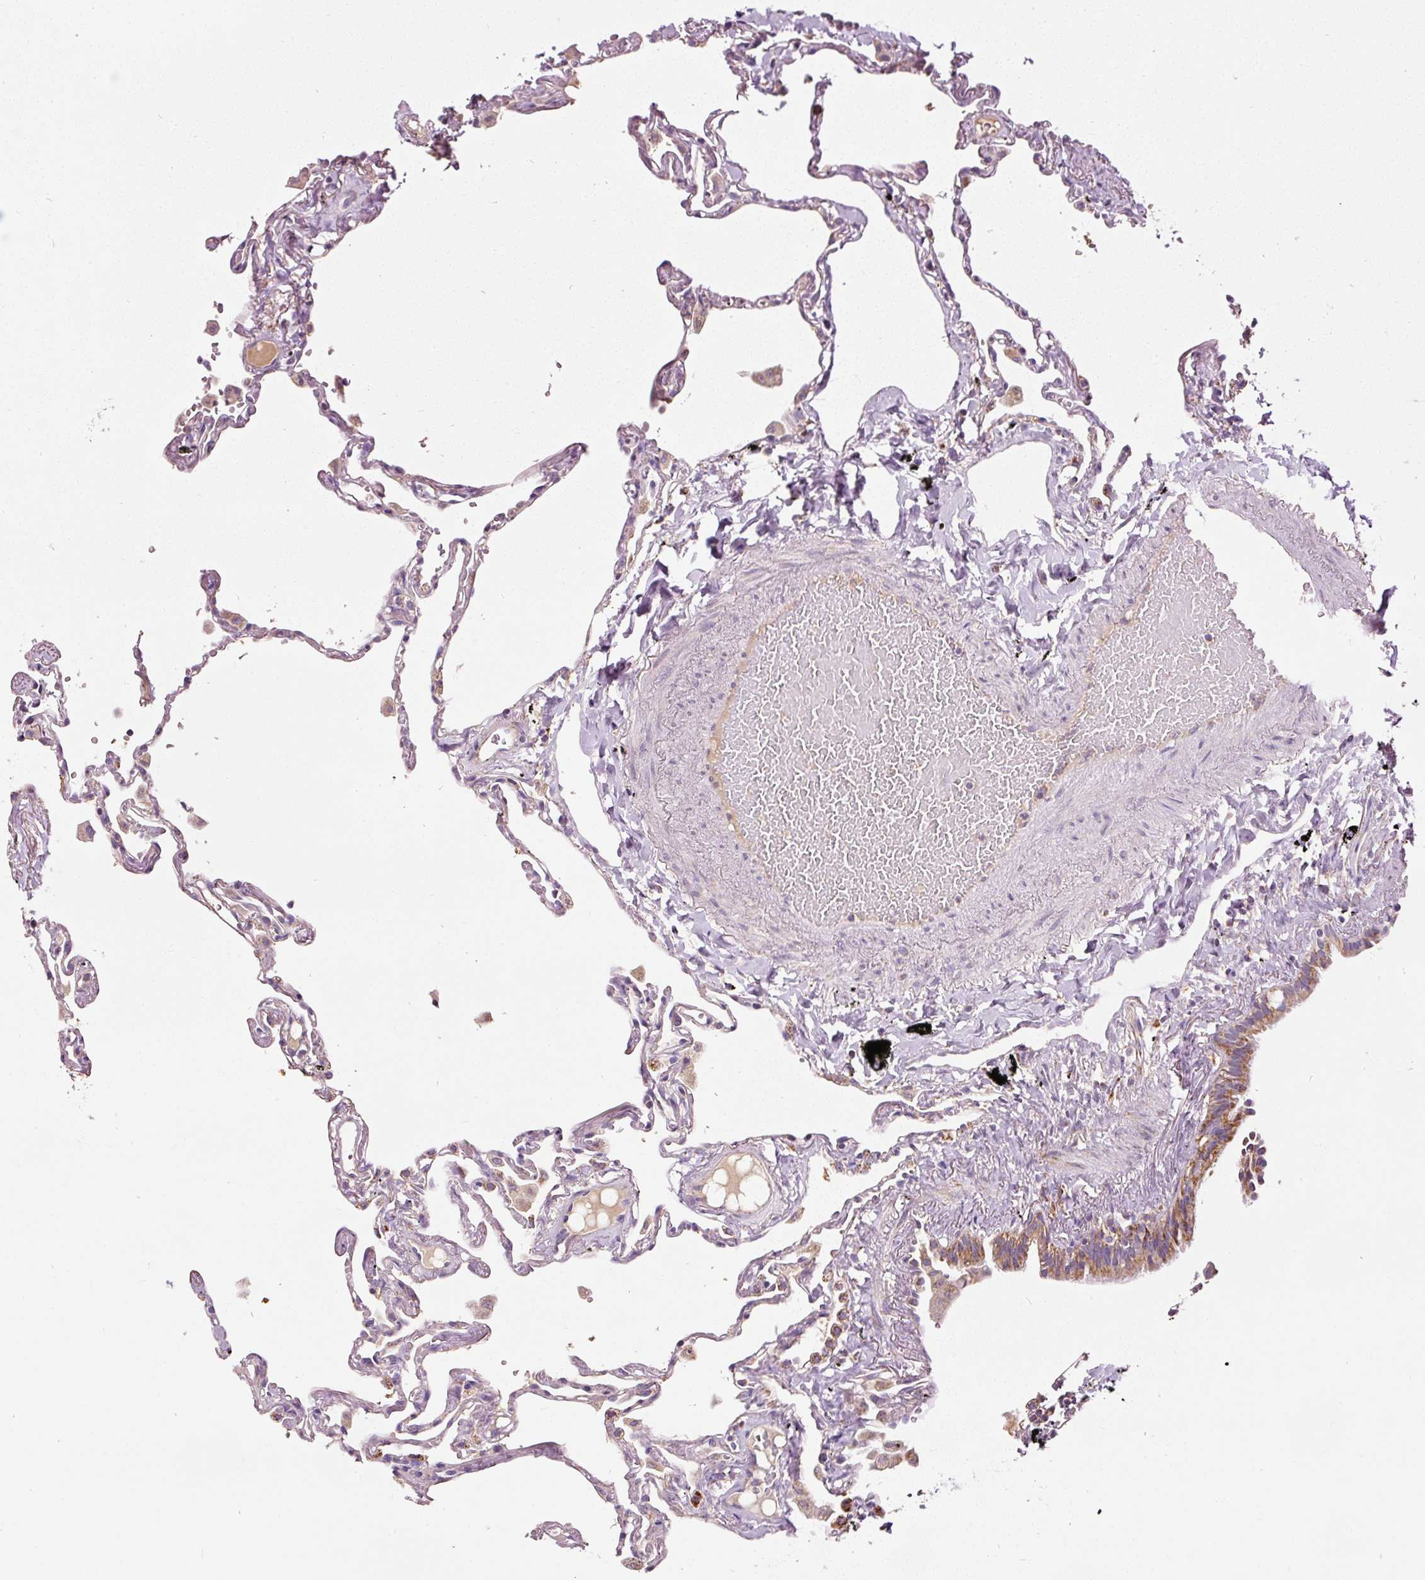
{"staining": {"intensity": "weak", "quantity": "<25%", "location": "cytoplasmic/membranous"}, "tissue": "lung", "cell_type": "Alveolar cells", "image_type": "normal", "snomed": [{"axis": "morphology", "description": "Normal tissue, NOS"}, {"axis": "topography", "description": "Lung"}], "caption": "Alveolar cells are negative for brown protein staining in normal lung. (DAB (3,3'-diaminobenzidine) immunohistochemistry with hematoxylin counter stain).", "gene": "NDUFB4", "patient": {"sex": "female", "age": 67}}